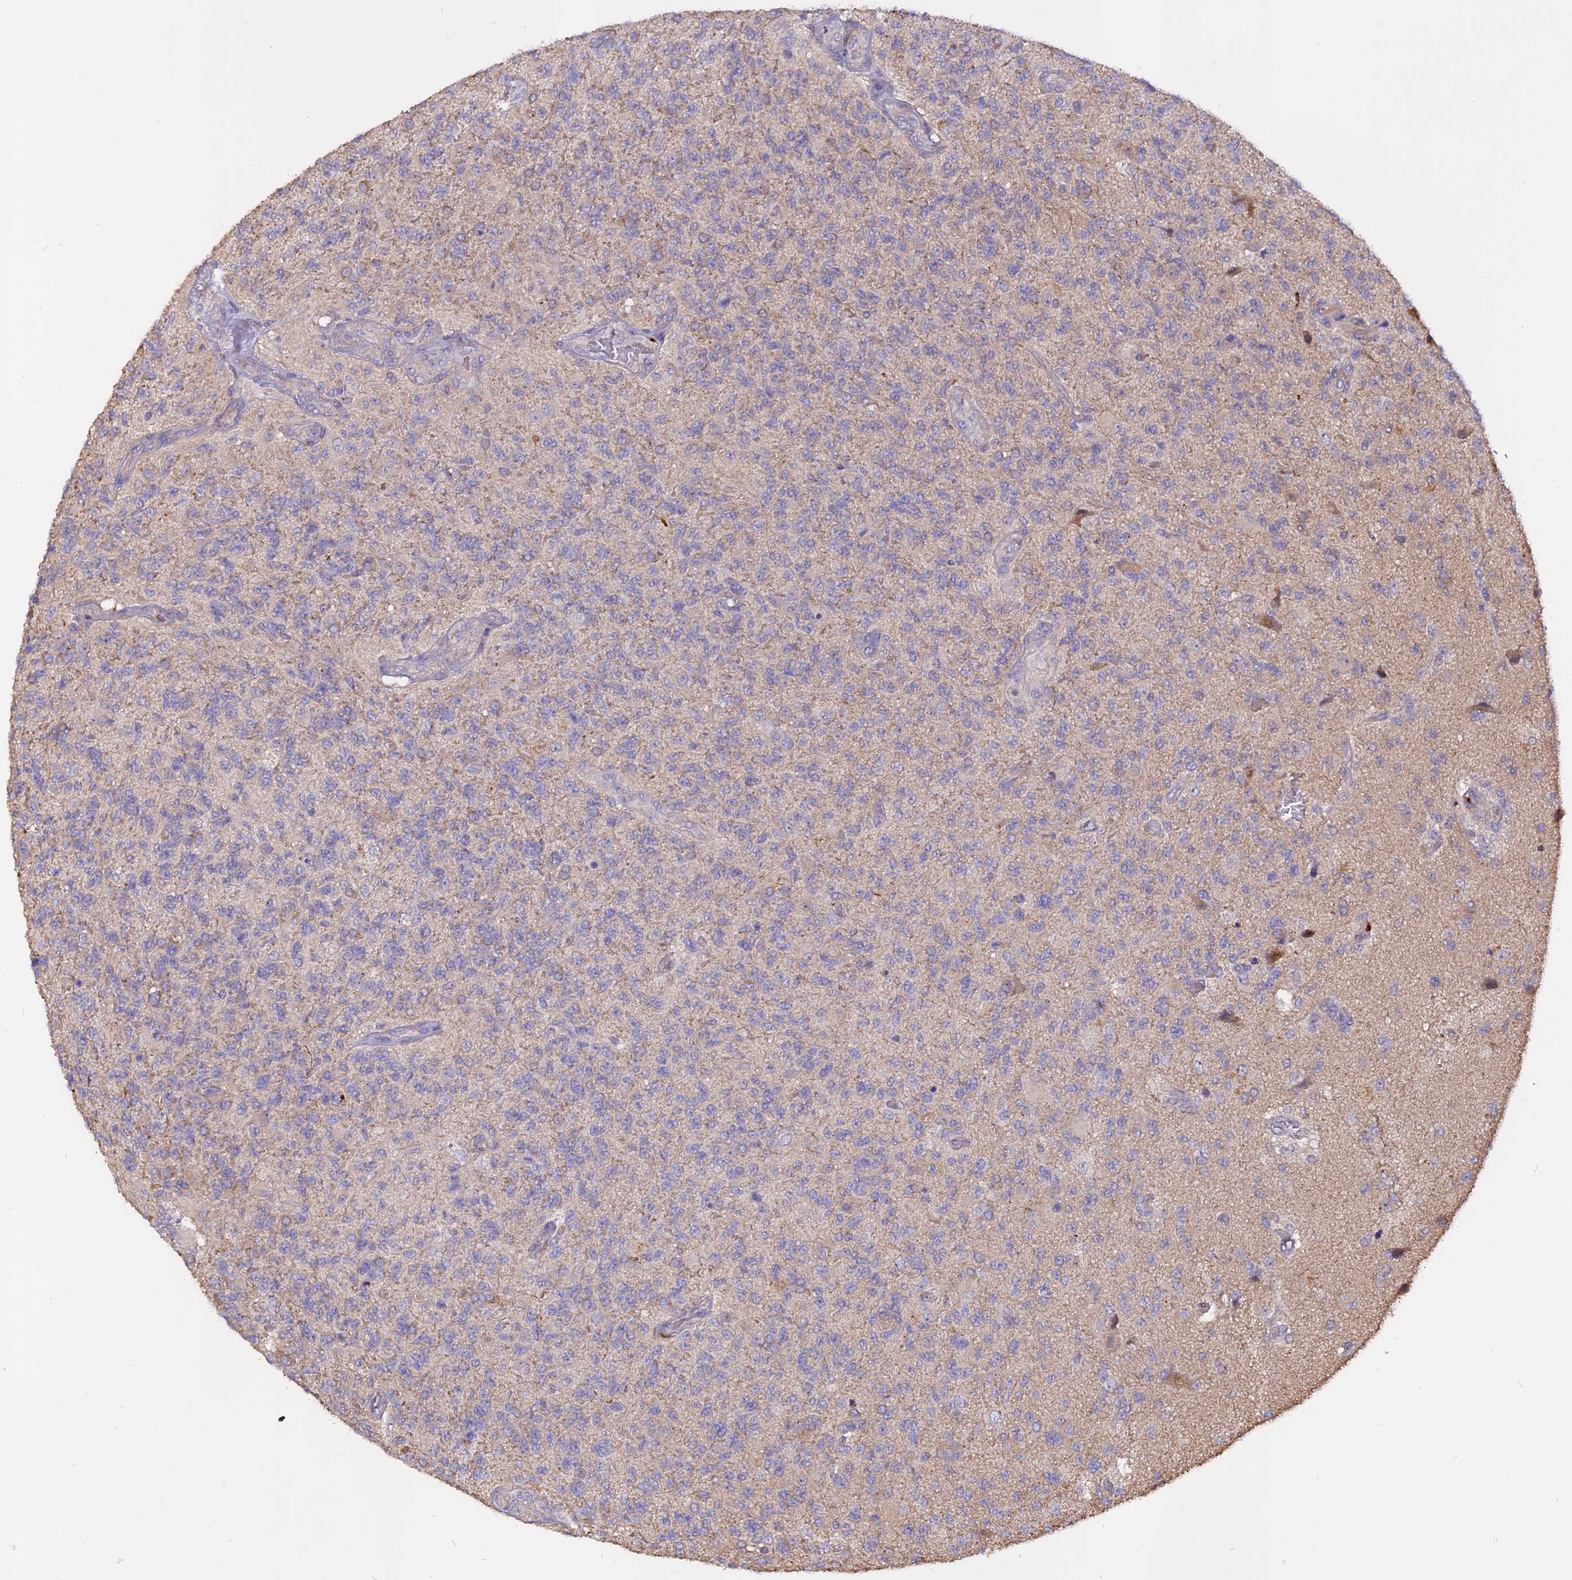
{"staining": {"intensity": "weak", "quantity": "<25%", "location": "cytoplasmic/membranous"}, "tissue": "glioma", "cell_type": "Tumor cells", "image_type": "cancer", "snomed": [{"axis": "morphology", "description": "Glioma, malignant, High grade"}, {"axis": "topography", "description": "Brain"}], "caption": "Tumor cells are negative for protein expression in human glioma.", "gene": "CARMIL2", "patient": {"sex": "male", "age": 56}}